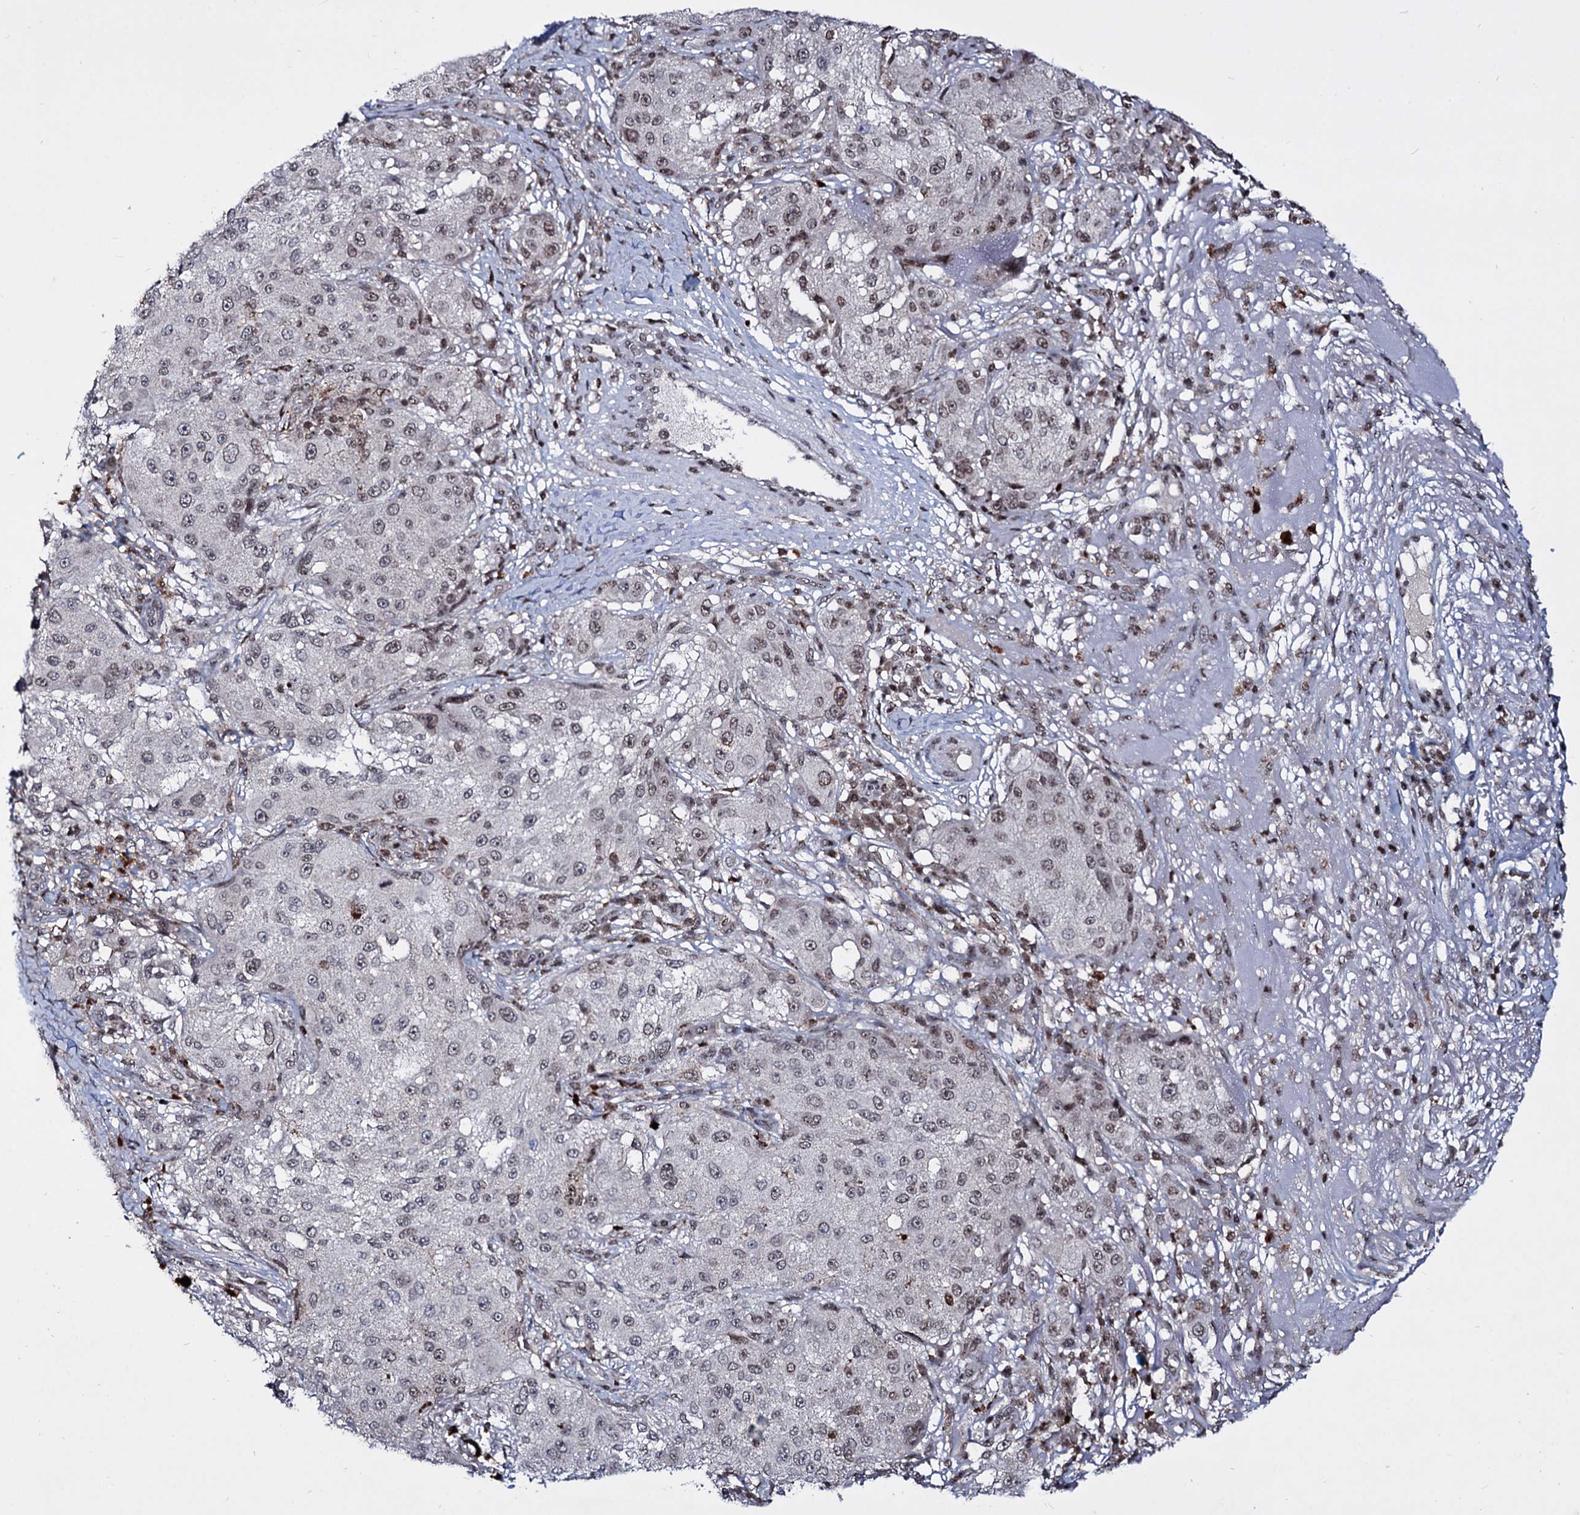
{"staining": {"intensity": "moderate", "quantity": "25%-75%", "location": "nuclear"}, "tissue": "melanoma", "cell_type": "Tumor cells", "image_type": "cancer", "snomed": [{"axis": "morphology", "description": "Necrosis, NOS"}, {"axis": "morphology", "description": "Malignant melanoma, NOS"}, {"axis": "topography", "description": "Skin"}], "caption": "This photomicrograph reveals immunohistochemistry staining of melanoma, with medium moderate nuclear expression in about 25%-75% of tumor cells.", "gene": "SMCHD1", "patient": {"sex": "female", "age": 87}}